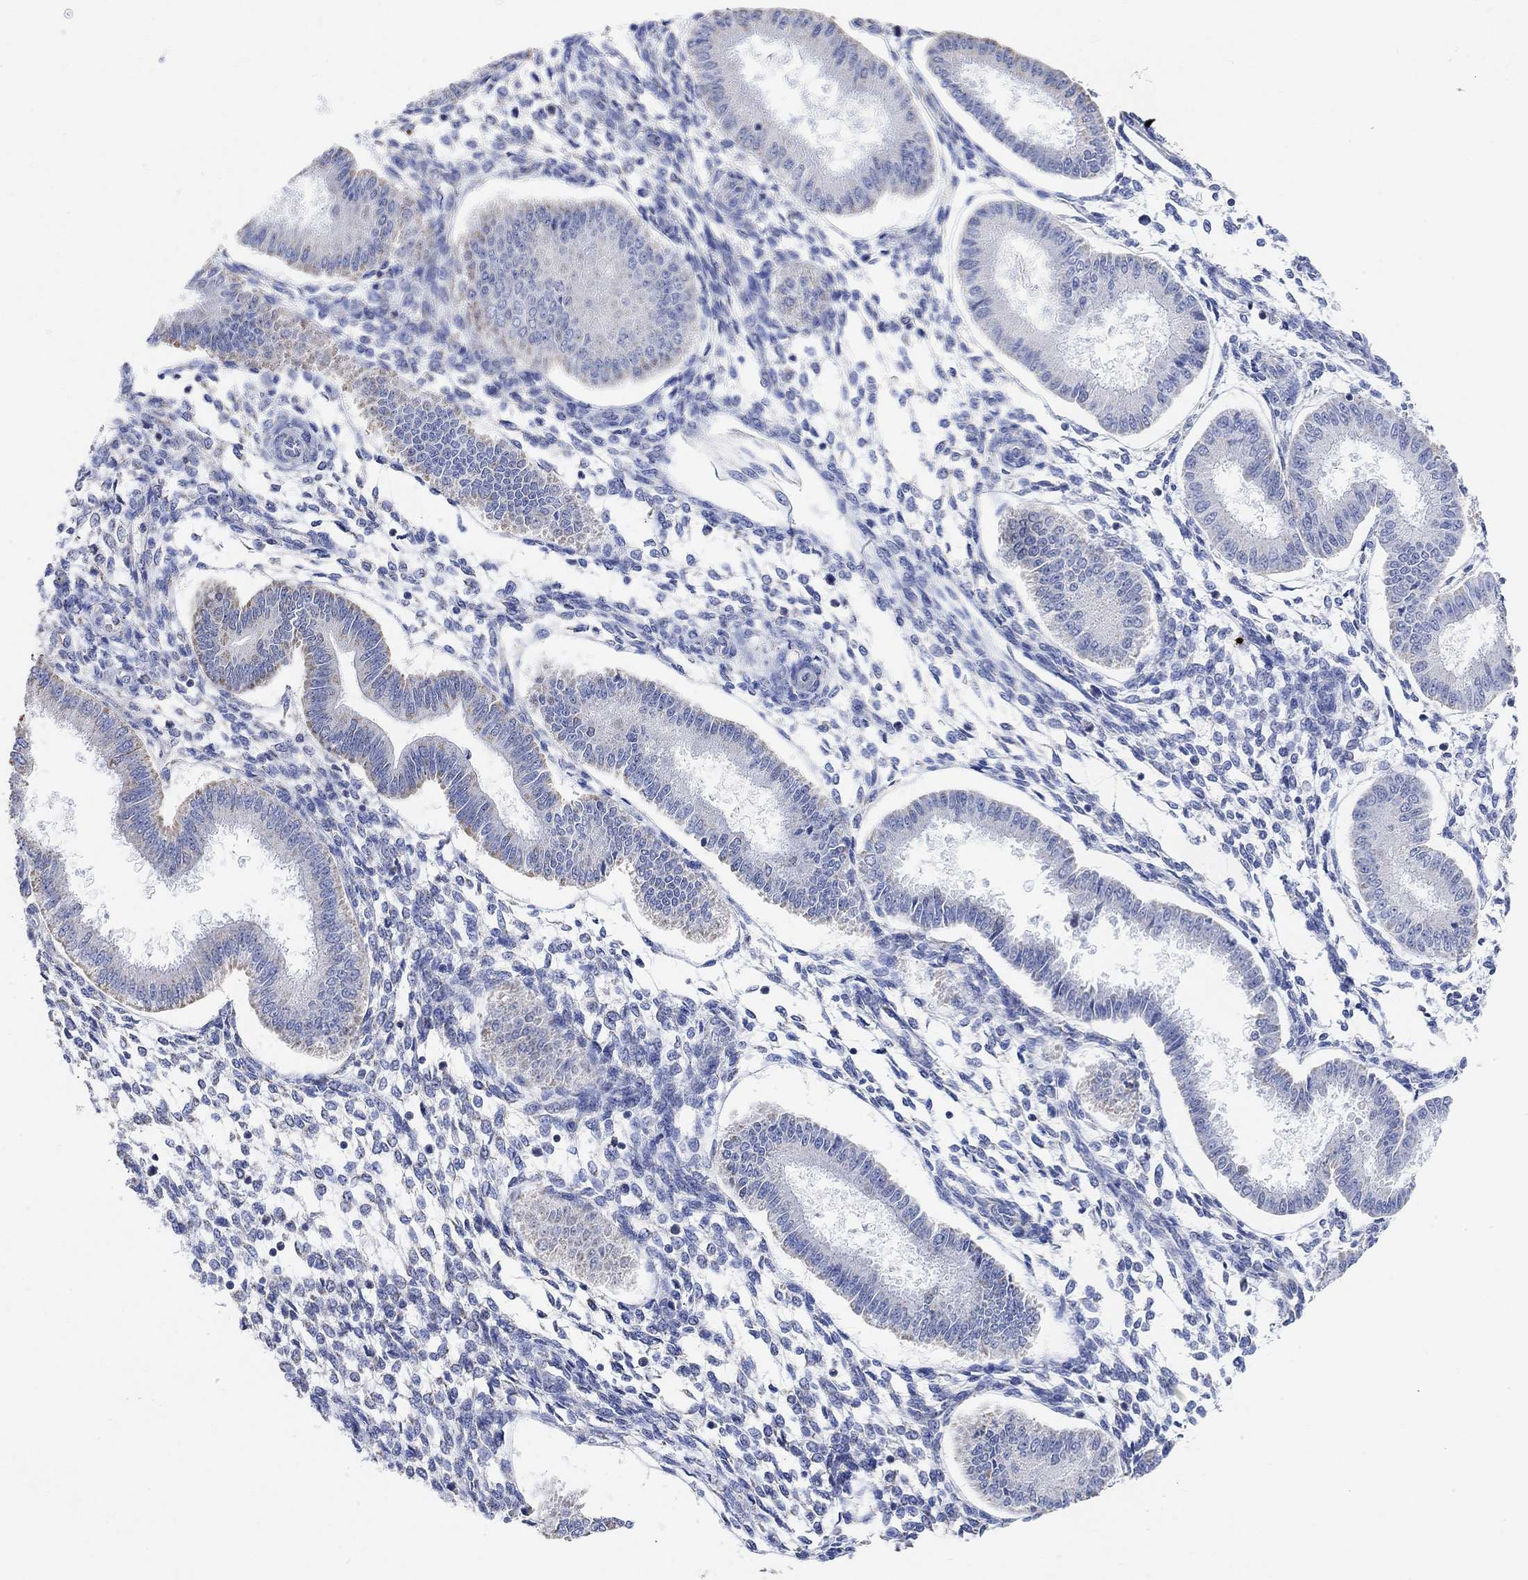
{"staining": {"intensity": "negative", "quantity": "none", "location": "none"}, "tissue": "endometrium", "cell_type": "Cells in endometrial stroma", "image_type": "normal", "snomed": [{"axis": "morphology", "description": "Normal tissue, NOS"}, {"axis": "topography", "description": "Endometrium"}], "caption": "Endometrium stained for a protein using immunohistochemistry (IHC) shows no staining cells in endometrial stroma.", "gene": "SYT12", "patient": {"sex": "female", "age": 43}}